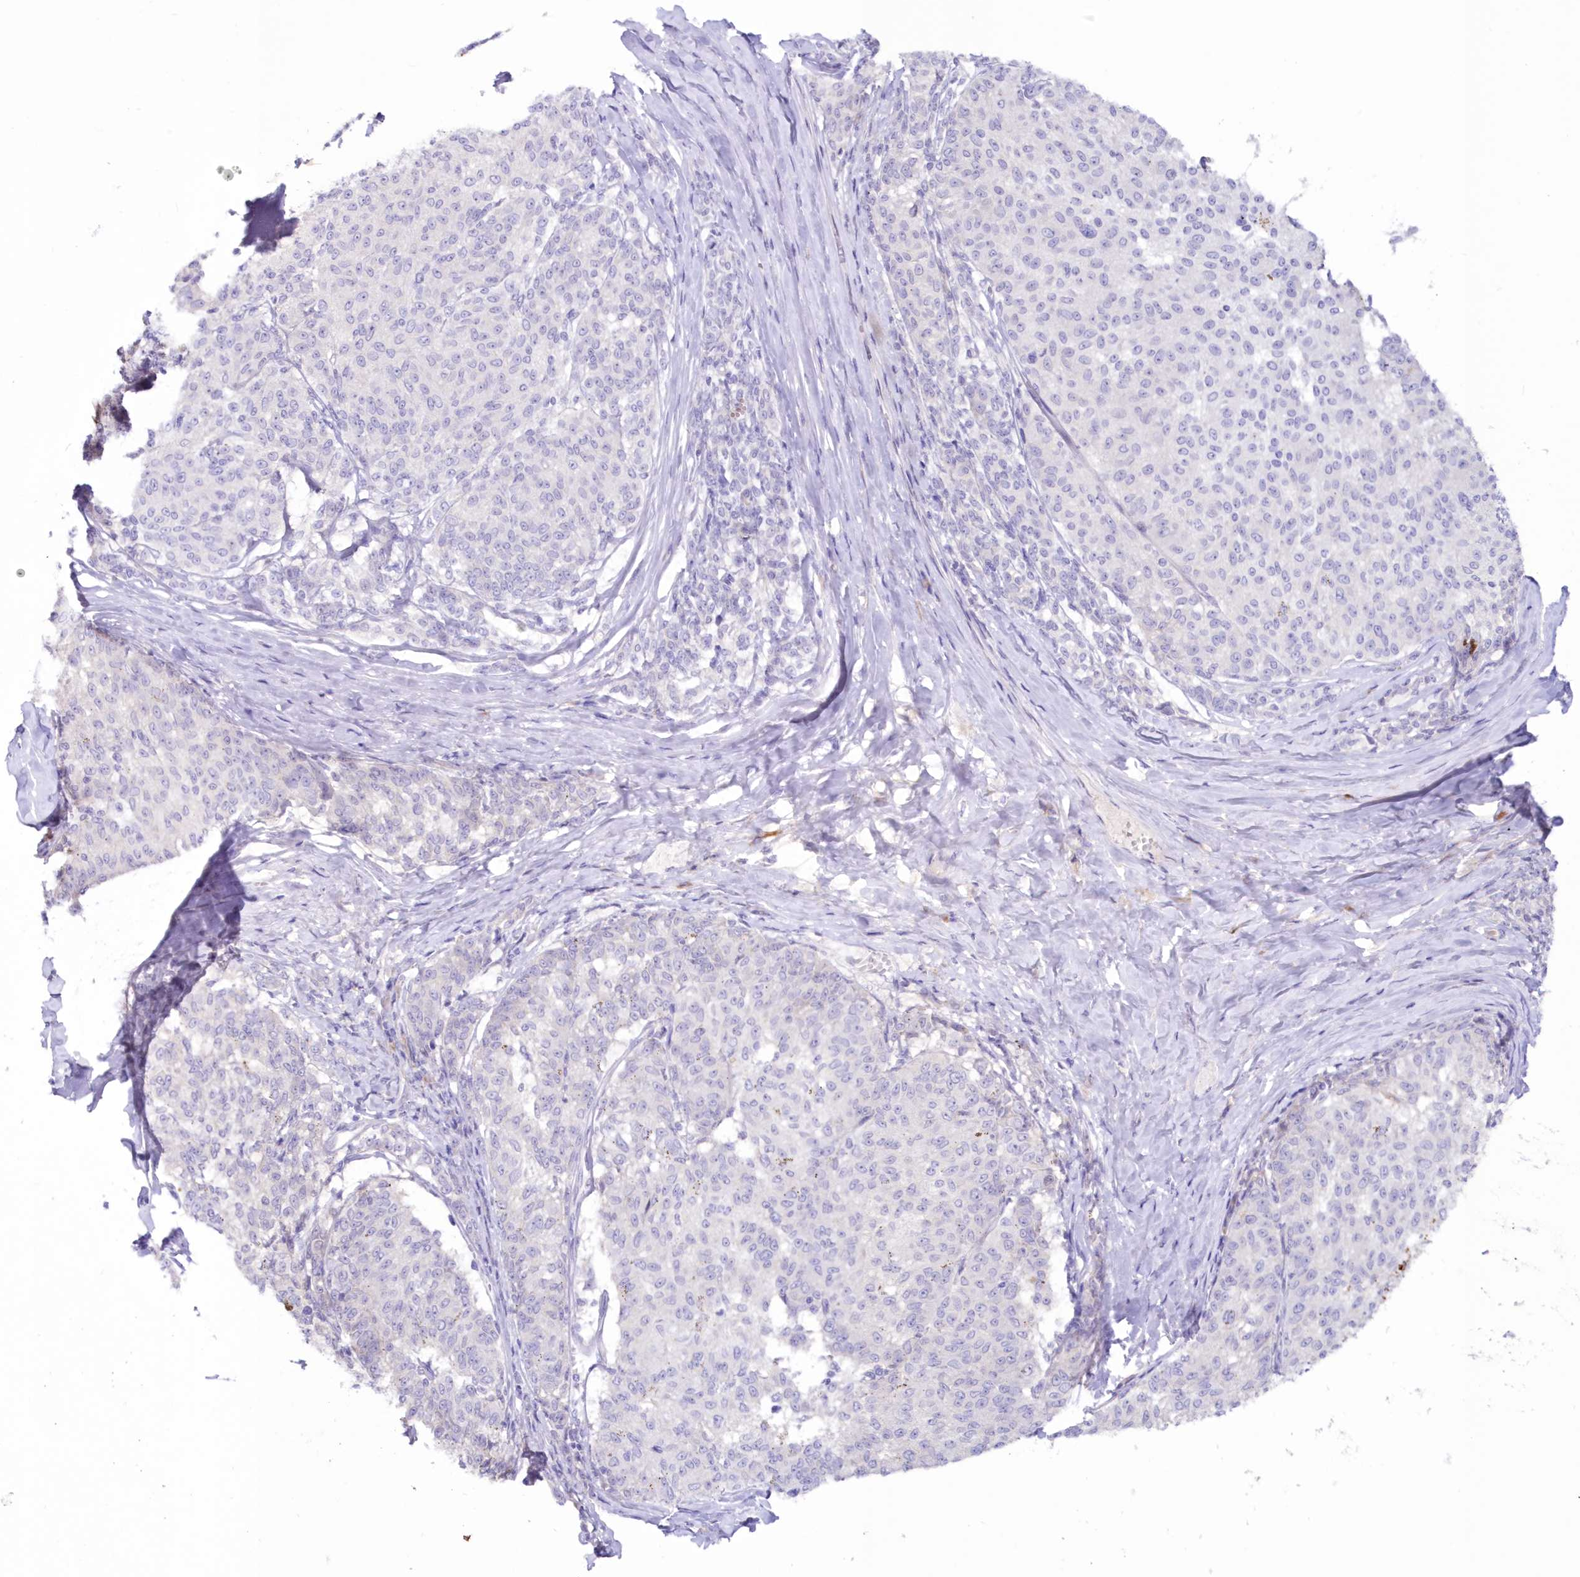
{"staining": {"intensity": "negative", "quantity": "none", "location": "none"}, "tissue": "melanoma", "cell_type": "Tumor cells", "image_type": "cancer", "snomed": [{"axis": "morphology", "description": "Malignant melanoma, NOS"}, {"axis": "topography", "description": "Skin"}], "caption": "Immunohistochemistry image of neoplastic tissue: melanoma stained with DAB (3,3'-diaminobenzidine) demonstrates no significant protein staining in tumor cells.", "gene": "SNED1", "patient": {"sex": "female", "age": 72}}